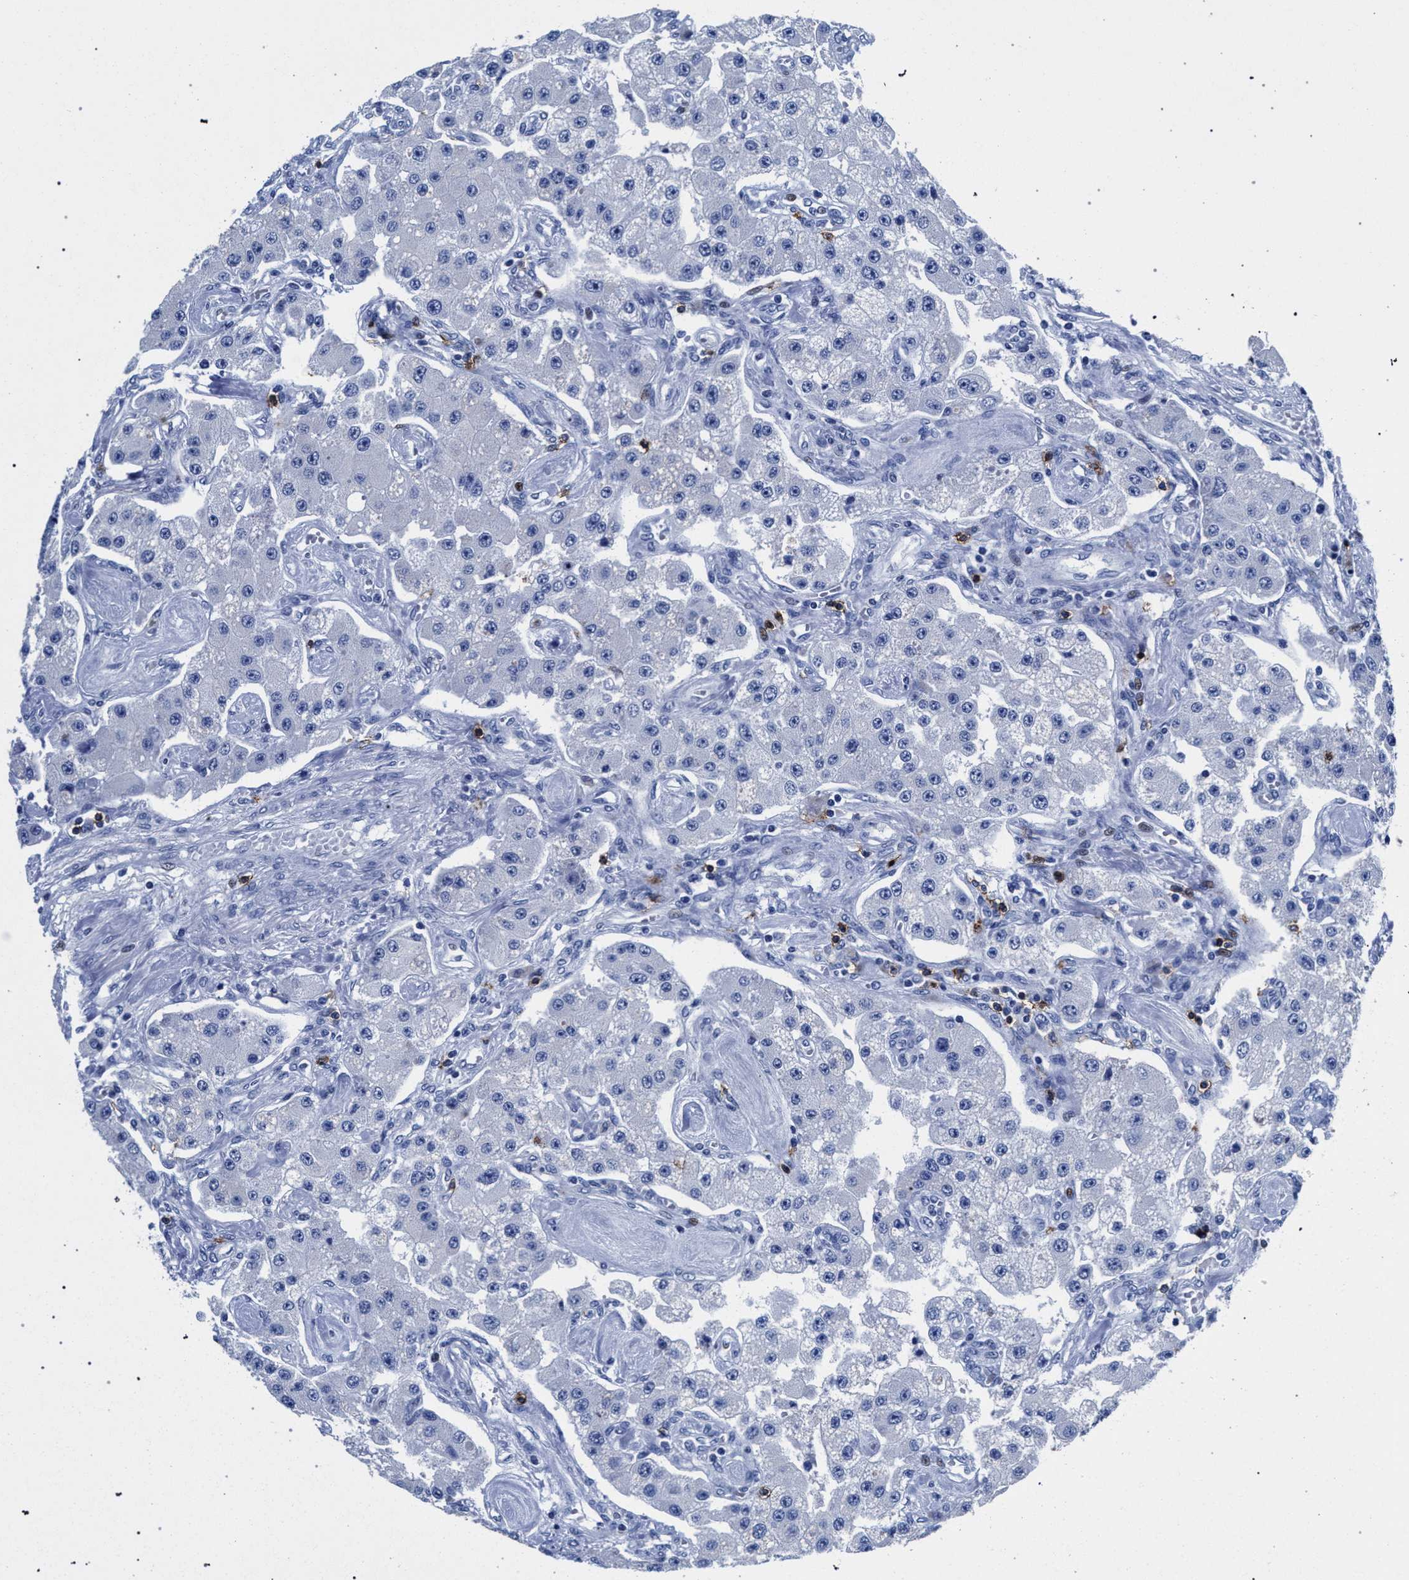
{"staining": {"intensity": "negative", "quantity": "none", "location": "none"}, "tissue": "carcinoid", "cell_type": "Tumor cells", "image_type": "cancer", "snomed": [{"axis": "morphology", "description": "Carcinoid, malignant, NOS"}, {"axis": "topography", "description": "Pancreas"}], "caption": "IHC micrograph of human carcinoid (malignant) stained for a protein (brown), which reveals no expression in tumor cells. Nuclei are stained in blue.", "gene": "KLRK1", "patient": {"sex": "male", "age": 41}}